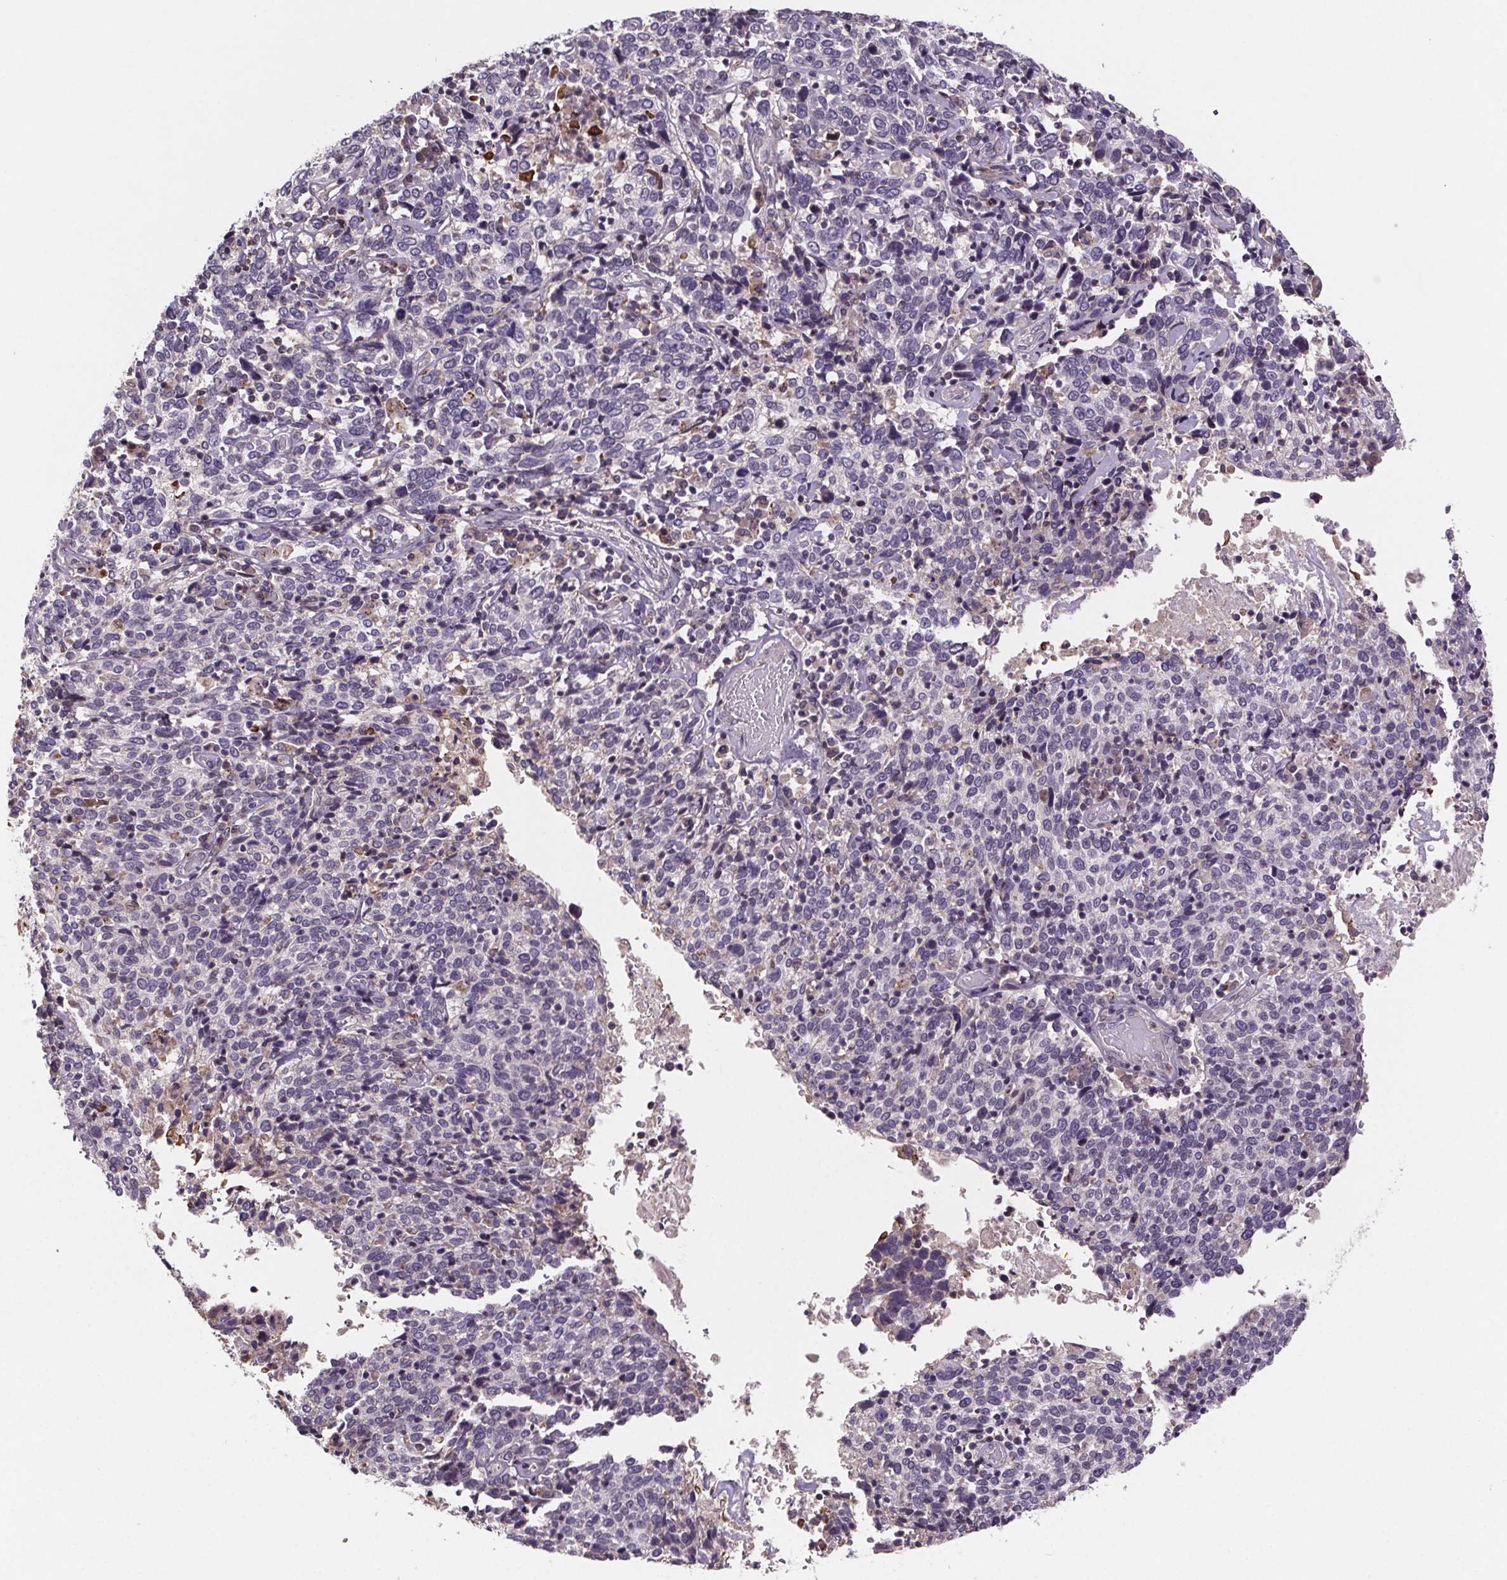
{"staining": {"intensity": "negative", "quantity": "none", "location": "none"}, "tissue": "cervical cancer", "cell_type": "Tumor cells", "image_type": "cancer", "snomed": [{"axis": "morphology", "description": "Squamous cell carcinoma, NOS"}, {"axis": "topography", "description": "Cervix"}], "caption": "Cervical cancer (squamous cell carcinoma) was stained to show a protein in brown. There is no significant expression in tumor cells.", "gene": "CLN3", "patient": {"sex": "female", "age": 38}}